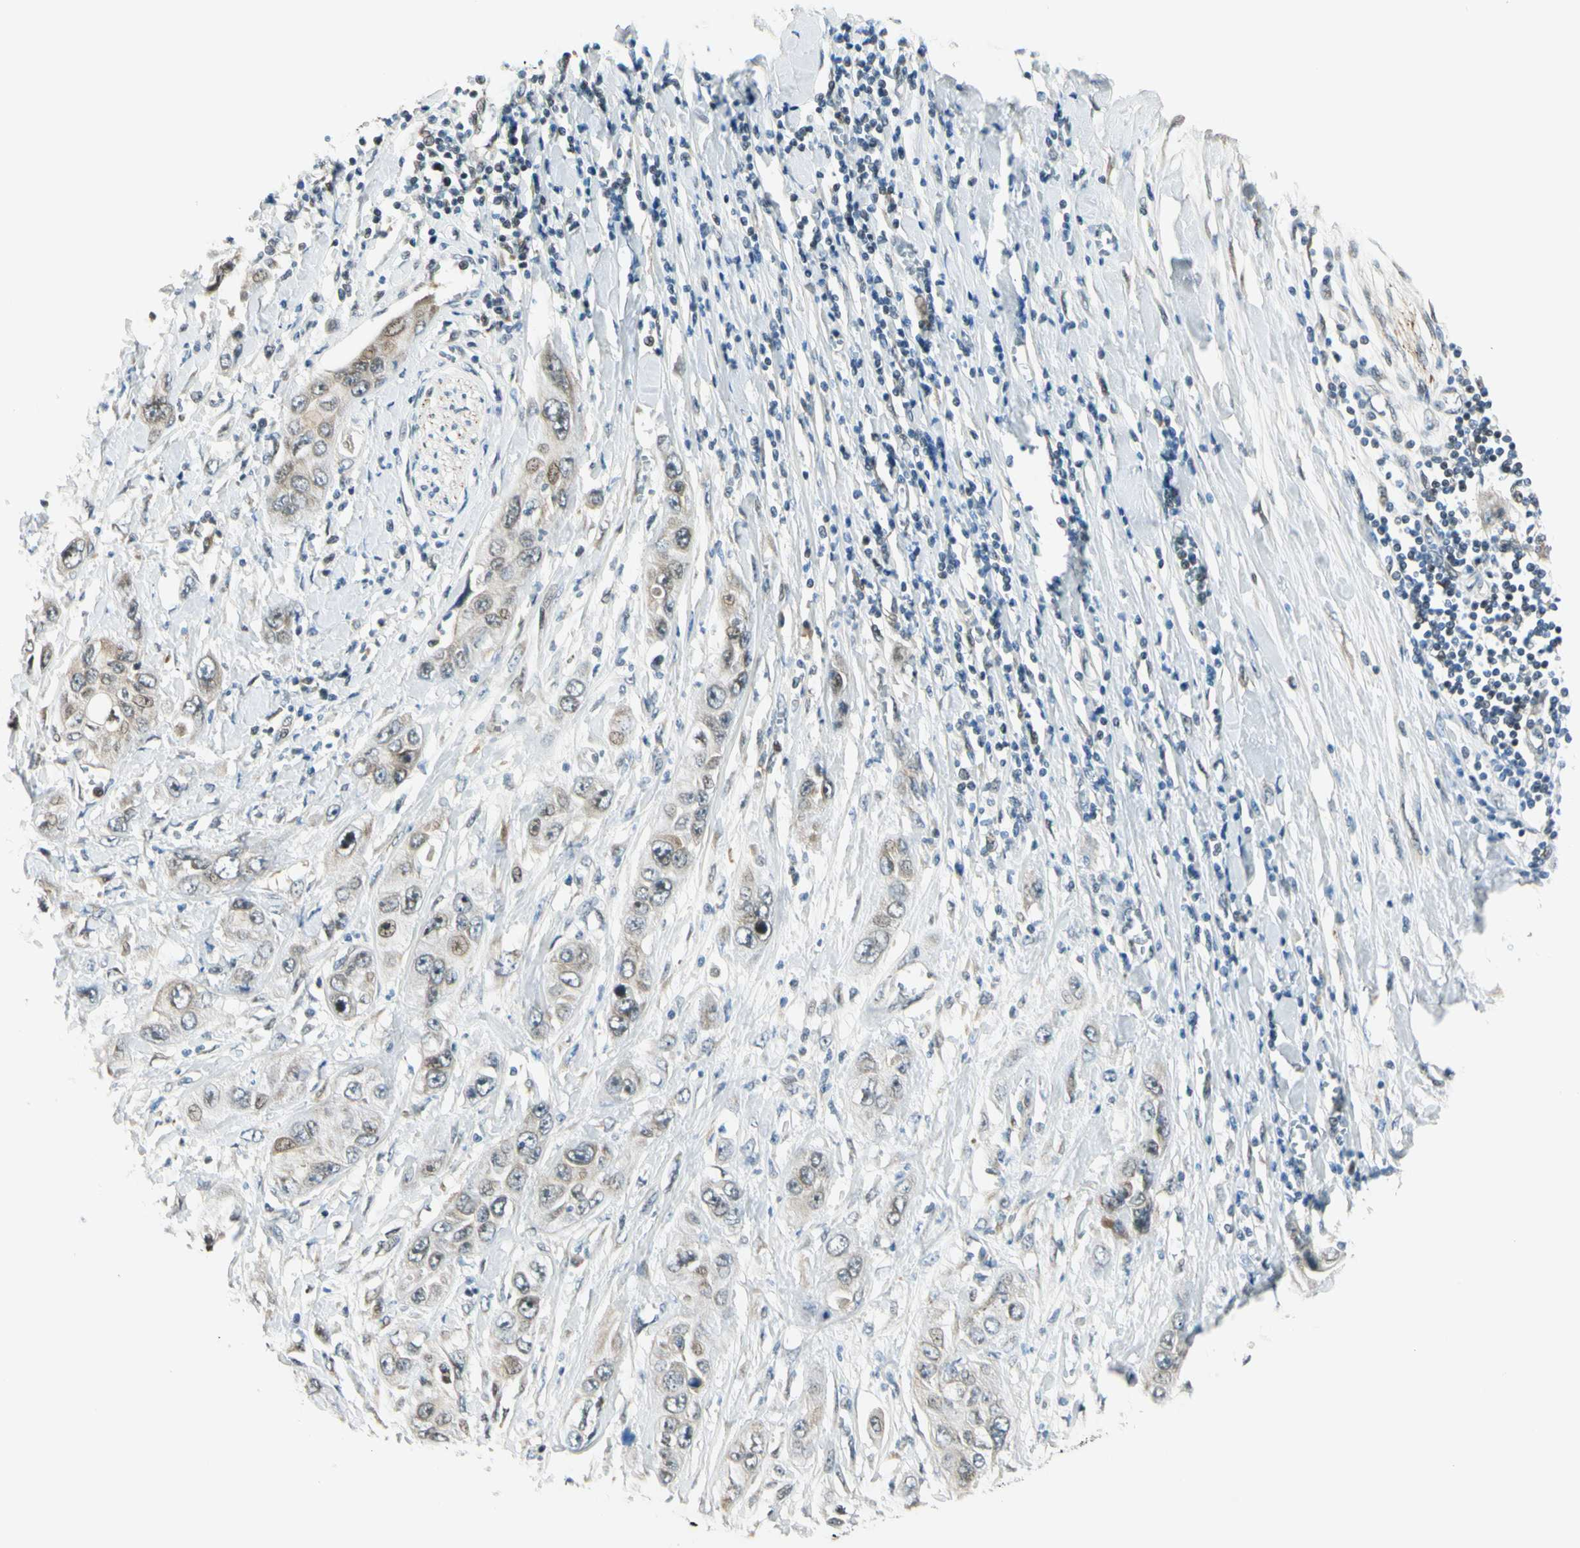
{"staining": {"intensity": "weak", "quantity": "<25%", "location": "cytoplasmic/membranous,nuclear"}, "tissue": "pancreatic cancer", "cell_type": "Tumor cells", "image_type": "cancer", "snomed": [{"axis": "morphology", "description": "Adenocarcinoma, NOS"}, {"axis": "topography", "description": "Pancreas"}], "caption": "Tumor cells show no significant protein staining in adenocarcinoma (pancreatic).", "gene": "NPDC1", "patient": {"sex": "female", "age": 70}}